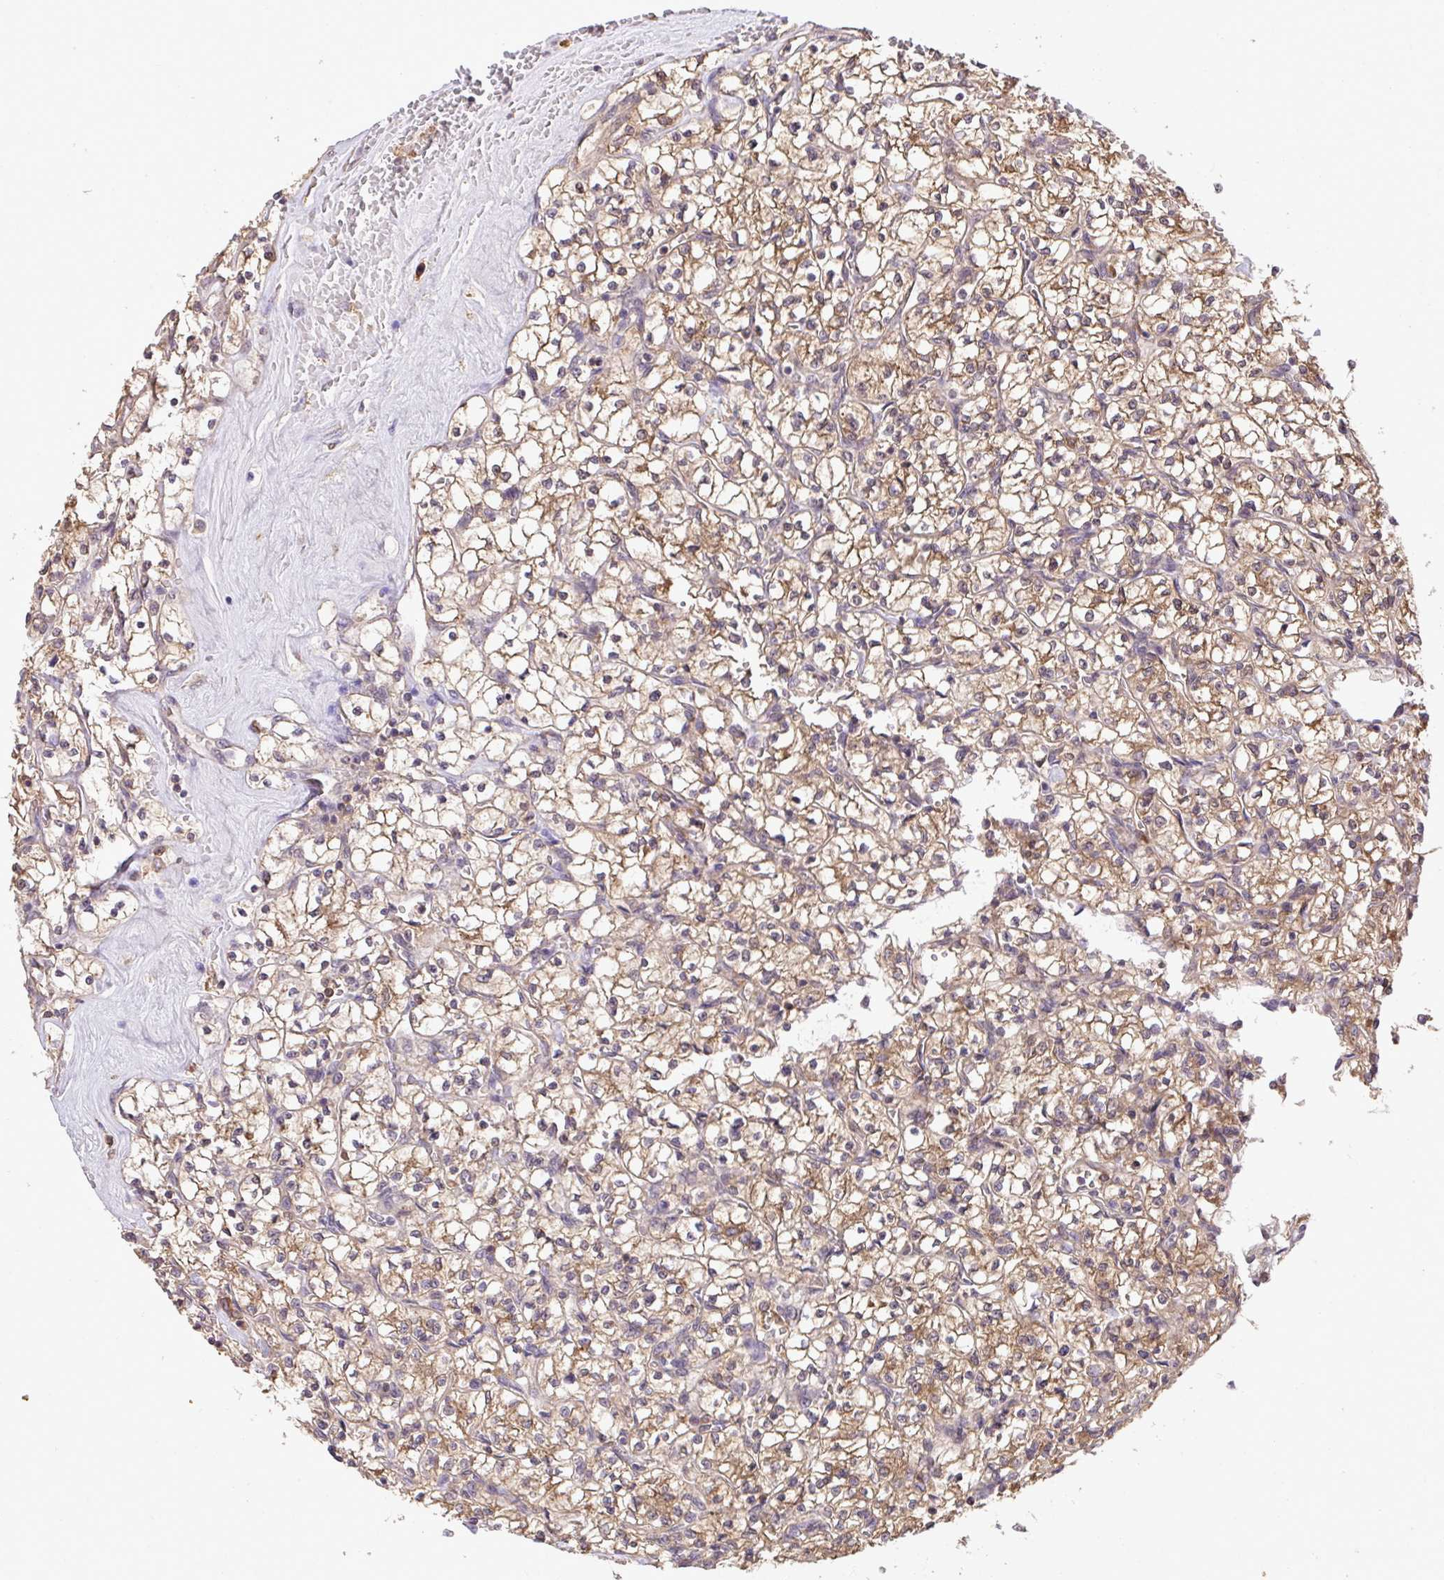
{"staining": {"intensity": "moderate", "quantity": ">75%", "location": "cytoplasmic/membranous"}, "tissue": "renal cancer", "cell_type": "Tumor cells", "image_type": "cancer", "snomed": [{"axis": "morphology", "description": "Adenocarcinoma, NOS"}, {"axis": "topography", "description": "Kidney"}], "caption": "Immunohistochemistry staining of adenocarcinoma (renal), which exhibits medium levels of moderate cytoplasmic/membranous positivity in approximately >75% of tumor cells indicating moderate cytoplasmic/membranous protein staining. The staining was performed using DAB (brown) for protein detection and nuclei were counterstained in hematoxylin (blue).", "gene": "C12orf57", "patient": {"sex": "female", "age": 64}}